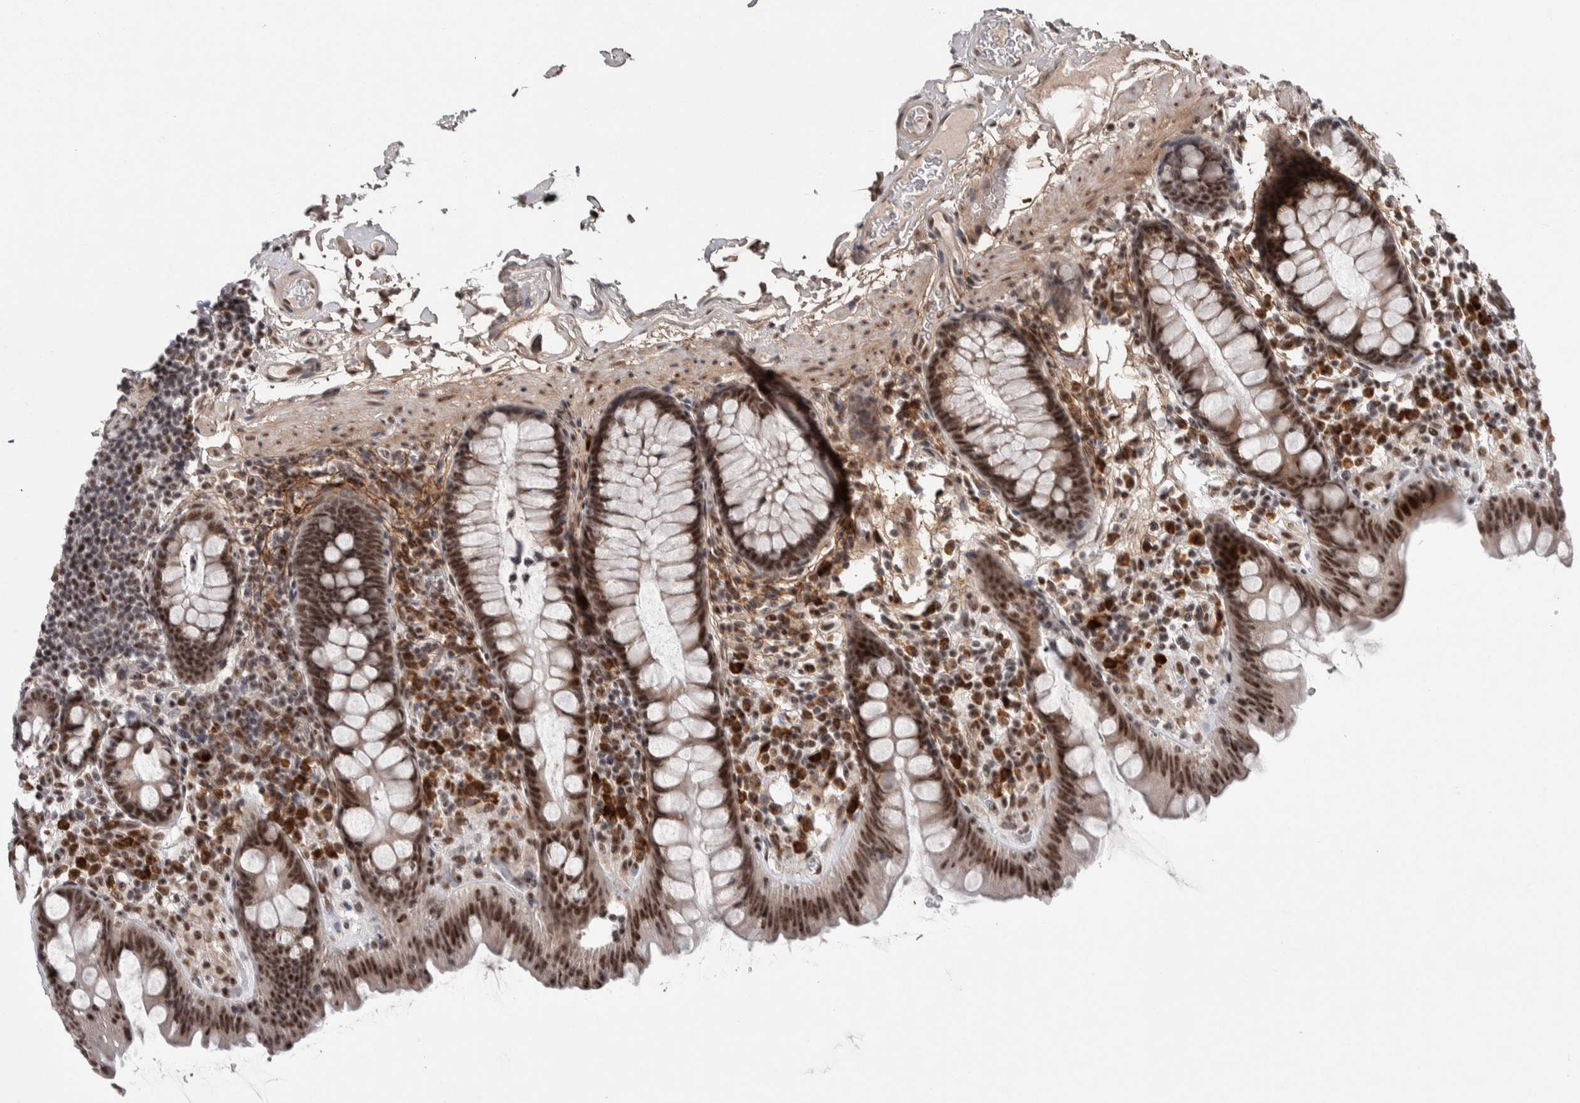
{"staining": {"intensity": "weak", "quantity": "25%-75%", "location": "nuclear"}, "tissue": "colon", "cell_type": "Endothelial cells", "image_type": "normal", "snomed": [{"axis": "morphology", "description": "Normal tissue, NOS"}, {"axis": "topography", "description": "Colon"}], "caption": "IHC photomicrograph of benign human colon stained for a protein (brown), which shows low levels of weak nuclear staining in about 25%-75% of endothelial cells.", "gene": "ASPN", "patient": {"sex": "female", "age": 80}}